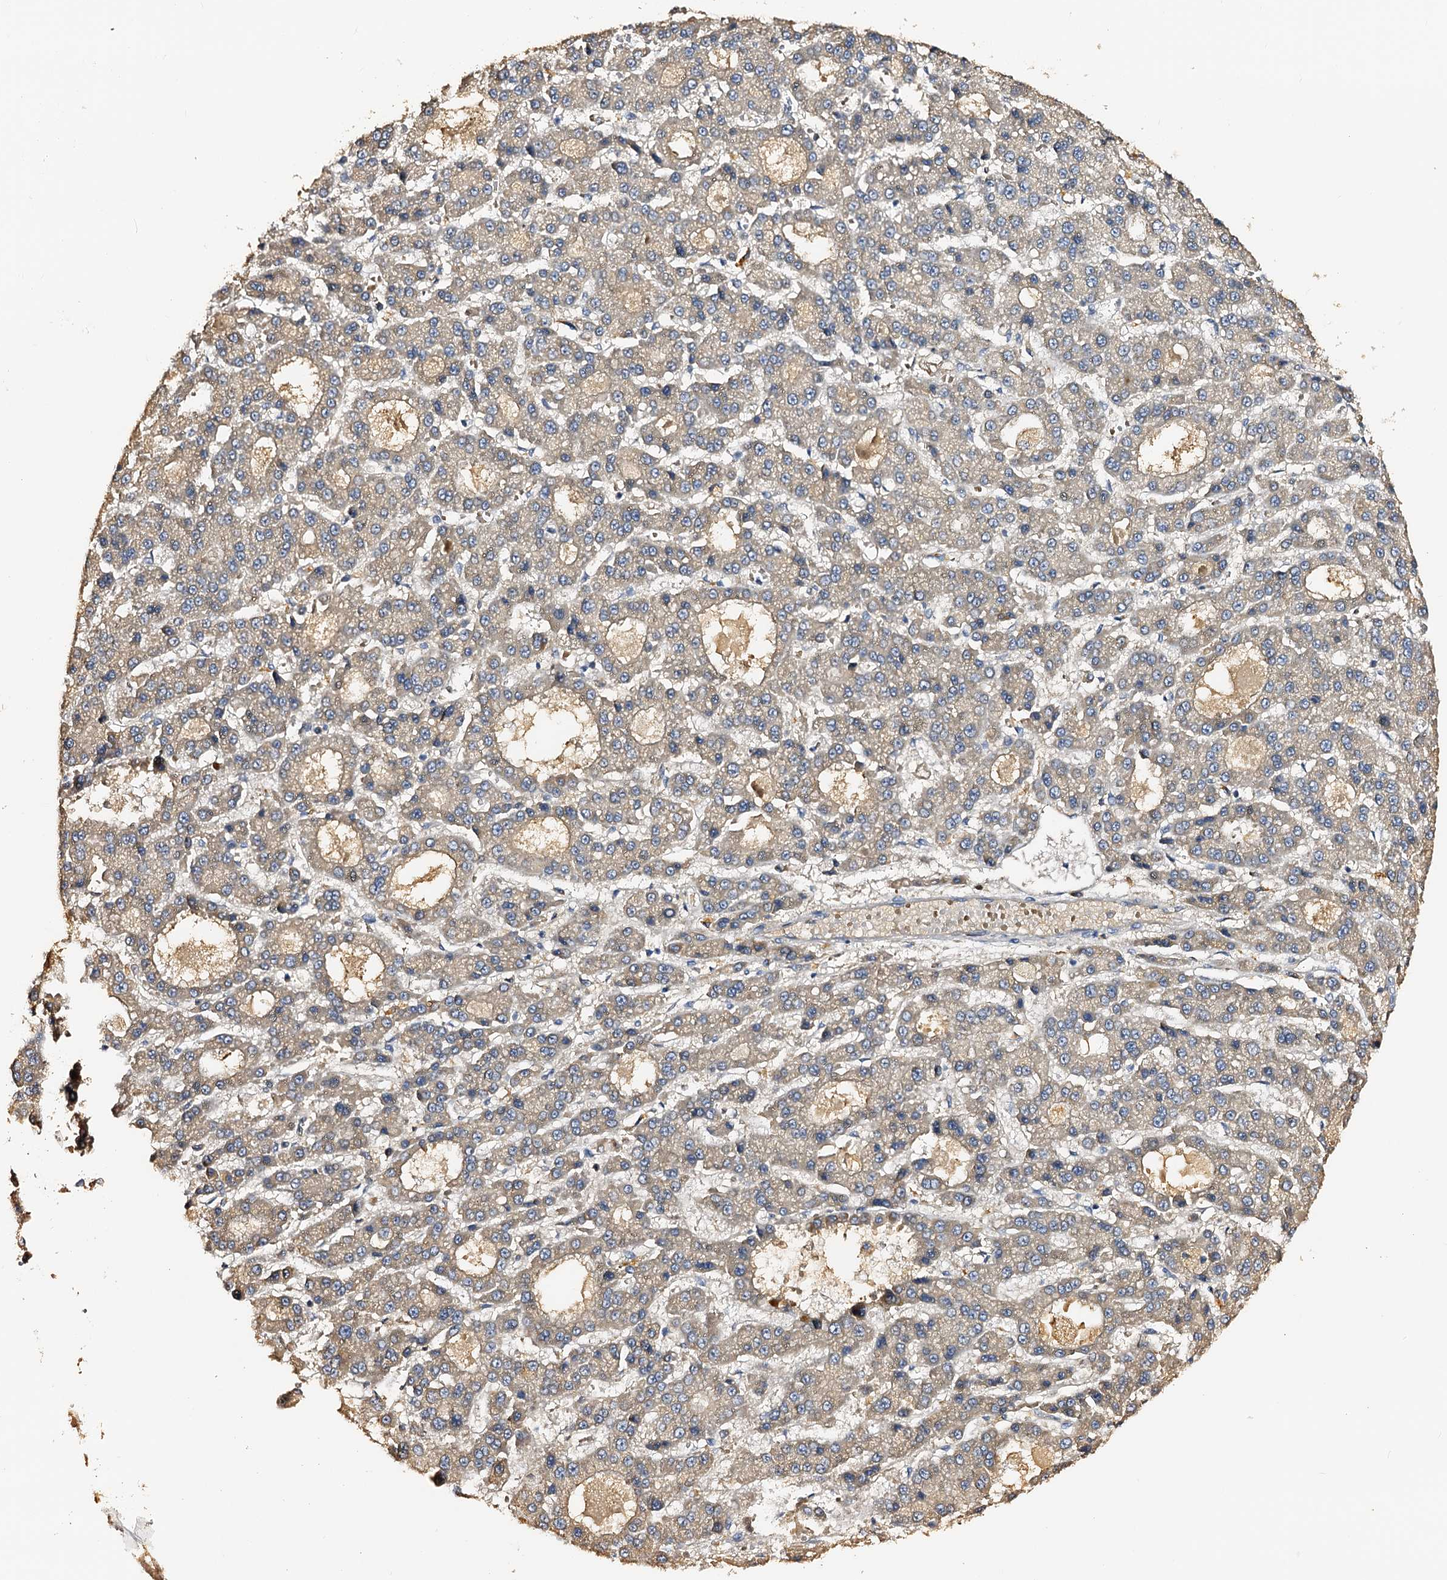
{"staining": {"intensity": "negative", "quantity": "none", "location": "none"}, "tissue": "liver cancer", "cell_type": "Tumor cells", "image_type": "cancer", "snomed": [{"axis": "morphology", "description": "Carcinoma, Hepatocellular, NOS"}, {"axis": "topography", "description": "Liver"}], "caption": "Protein analysis of liver cancer exhibits no significant expression in tumor cells. The staining is performed using DAB brown chromogen with nuclei counter-stained in using hematoxylin.", "gene": "DMXL2", "patient": {"sex": "male", "age": 70}}